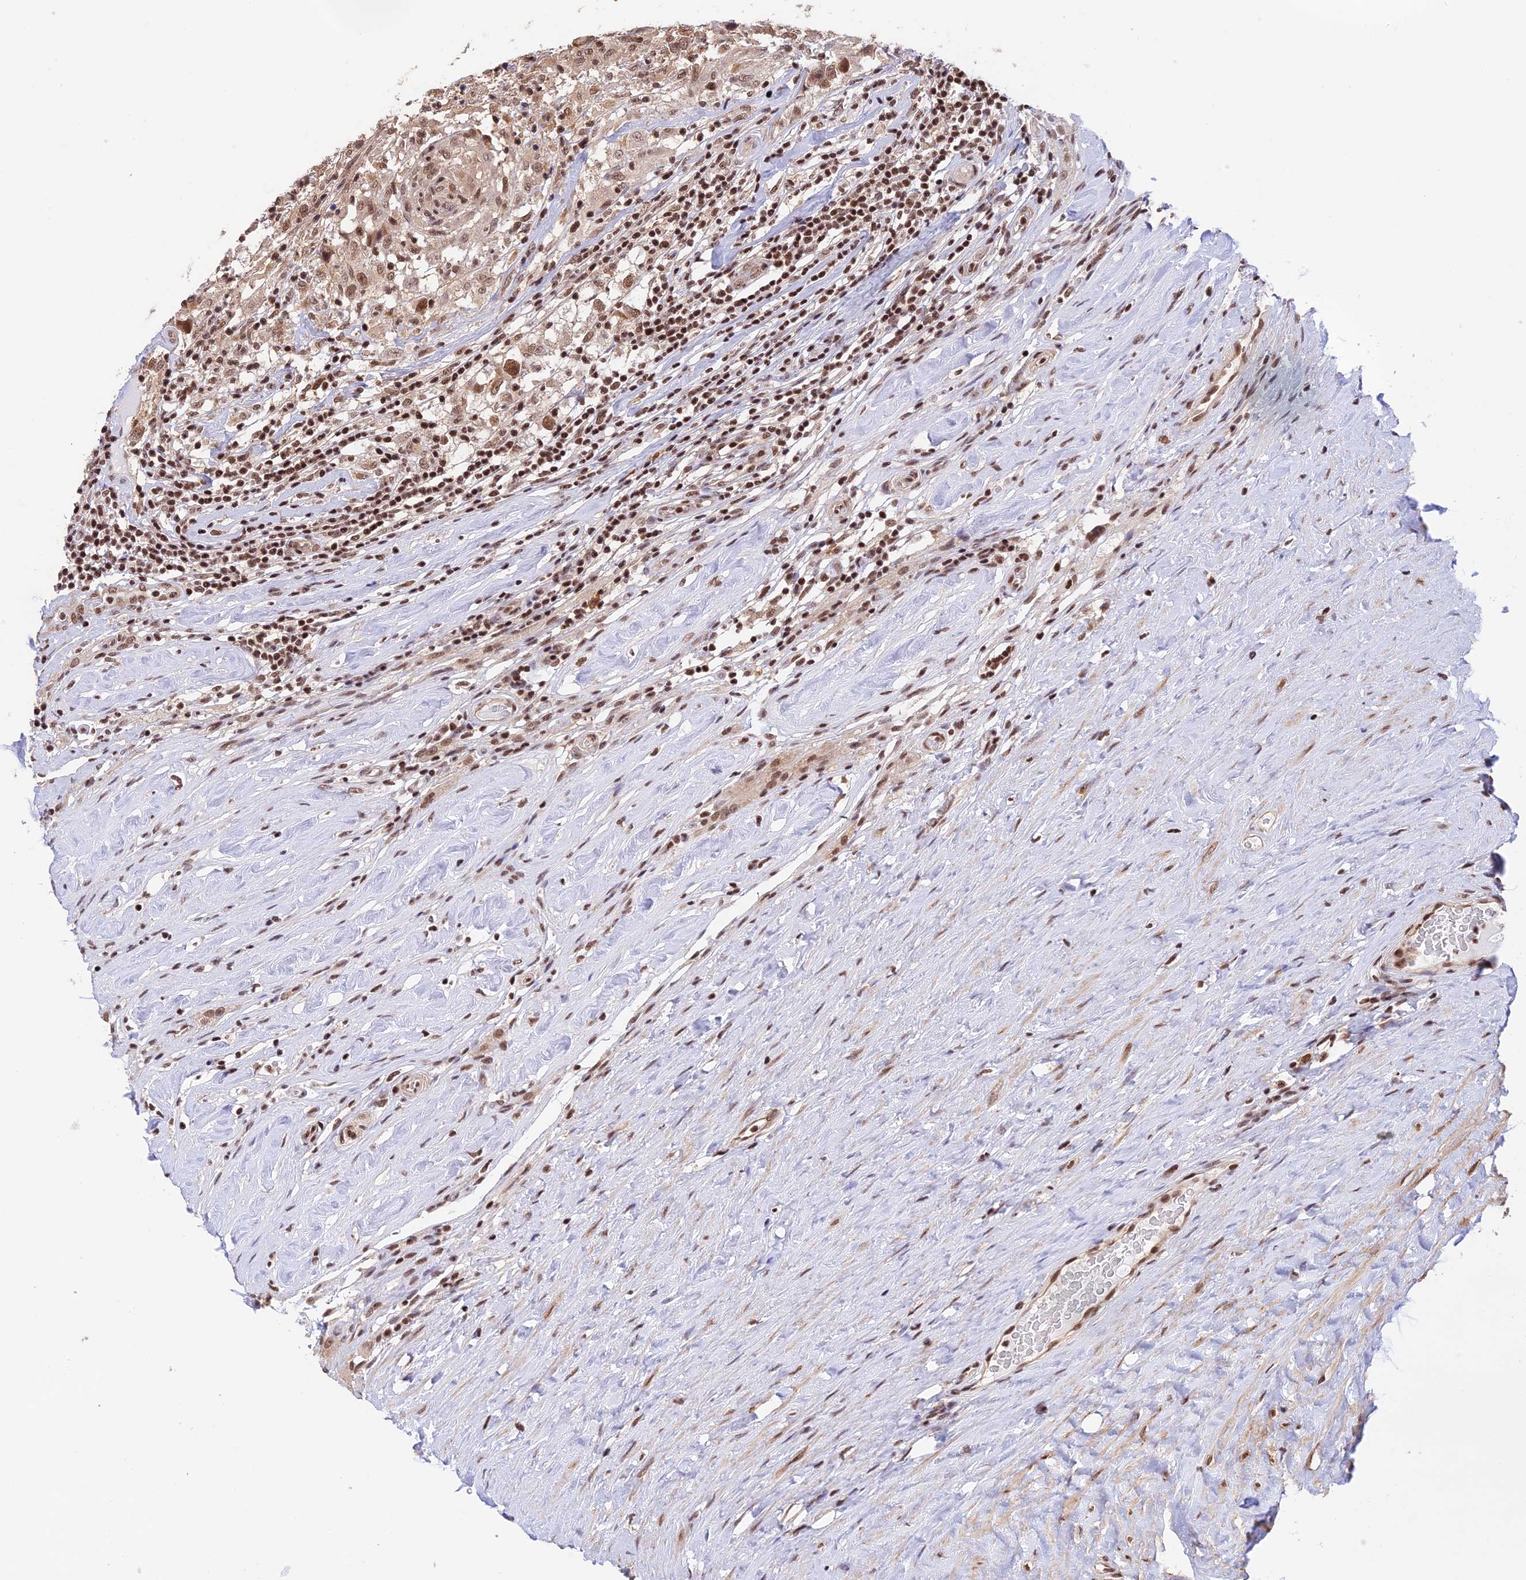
{"staining": {"intensity": "moderate", "quantity": ">75%", "location": "cytoplasmic/membranous,nuclear"}, "tissue": "testis cancer", "cell_type": "Tumor cells", "image_type": "cancer", "snomed": [{"axis": "morphology", "description": "Seminoma, NOS"}, {"axis": "topography", "description": "Testis"}], "caption": "A brown stain shows moderate cytoplasmic/membranous and nuclear staining of a protein in seminoma (testis) tumor cells.", "gene": "THAP11", "patient": {"sex": "male", "age": 46}}